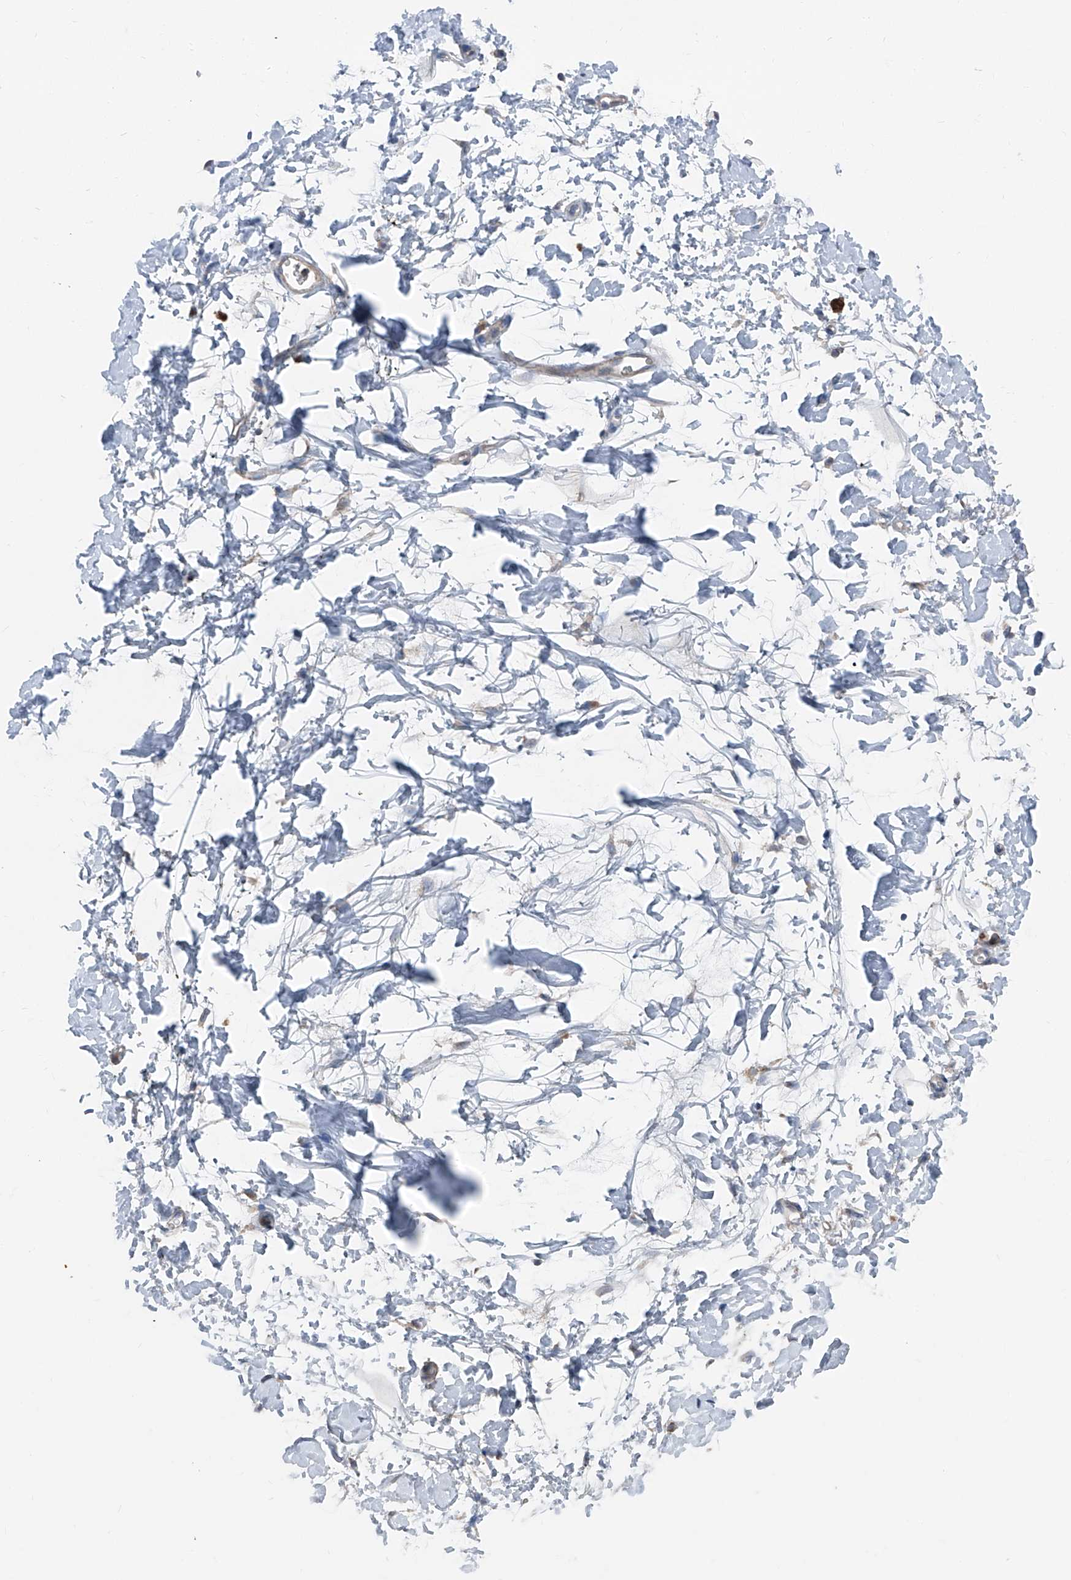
{"staining": {"intensity": "negative", "quantity": "none", "location": "none"}, "tissue": "adipose tissue", "cell_type": "Adipocytes", "image_type": "normal", "snomed": [{"axis": "morphology", "description": "Normal tissue, NOS"}, {"axis": "morphology", "description": "Adenocarcinoma, NOS"}, {"axis": "topography", "description": "Pancreas"}, {"axis": "topography", "description": "Peripheral nerve tissue"}], "caption": "DAB immunohistochemical staining of unremarkable adipose tissue demonstrates no significant staining in adipocytes. (Stains: DAB immunohistochemistry (IHC) with hematoxylin counter stain, Microscopy: brightfield microscopy at high magnification).", "gene": "GPAT3", "patient": {"sex": "male", "age": 59}}